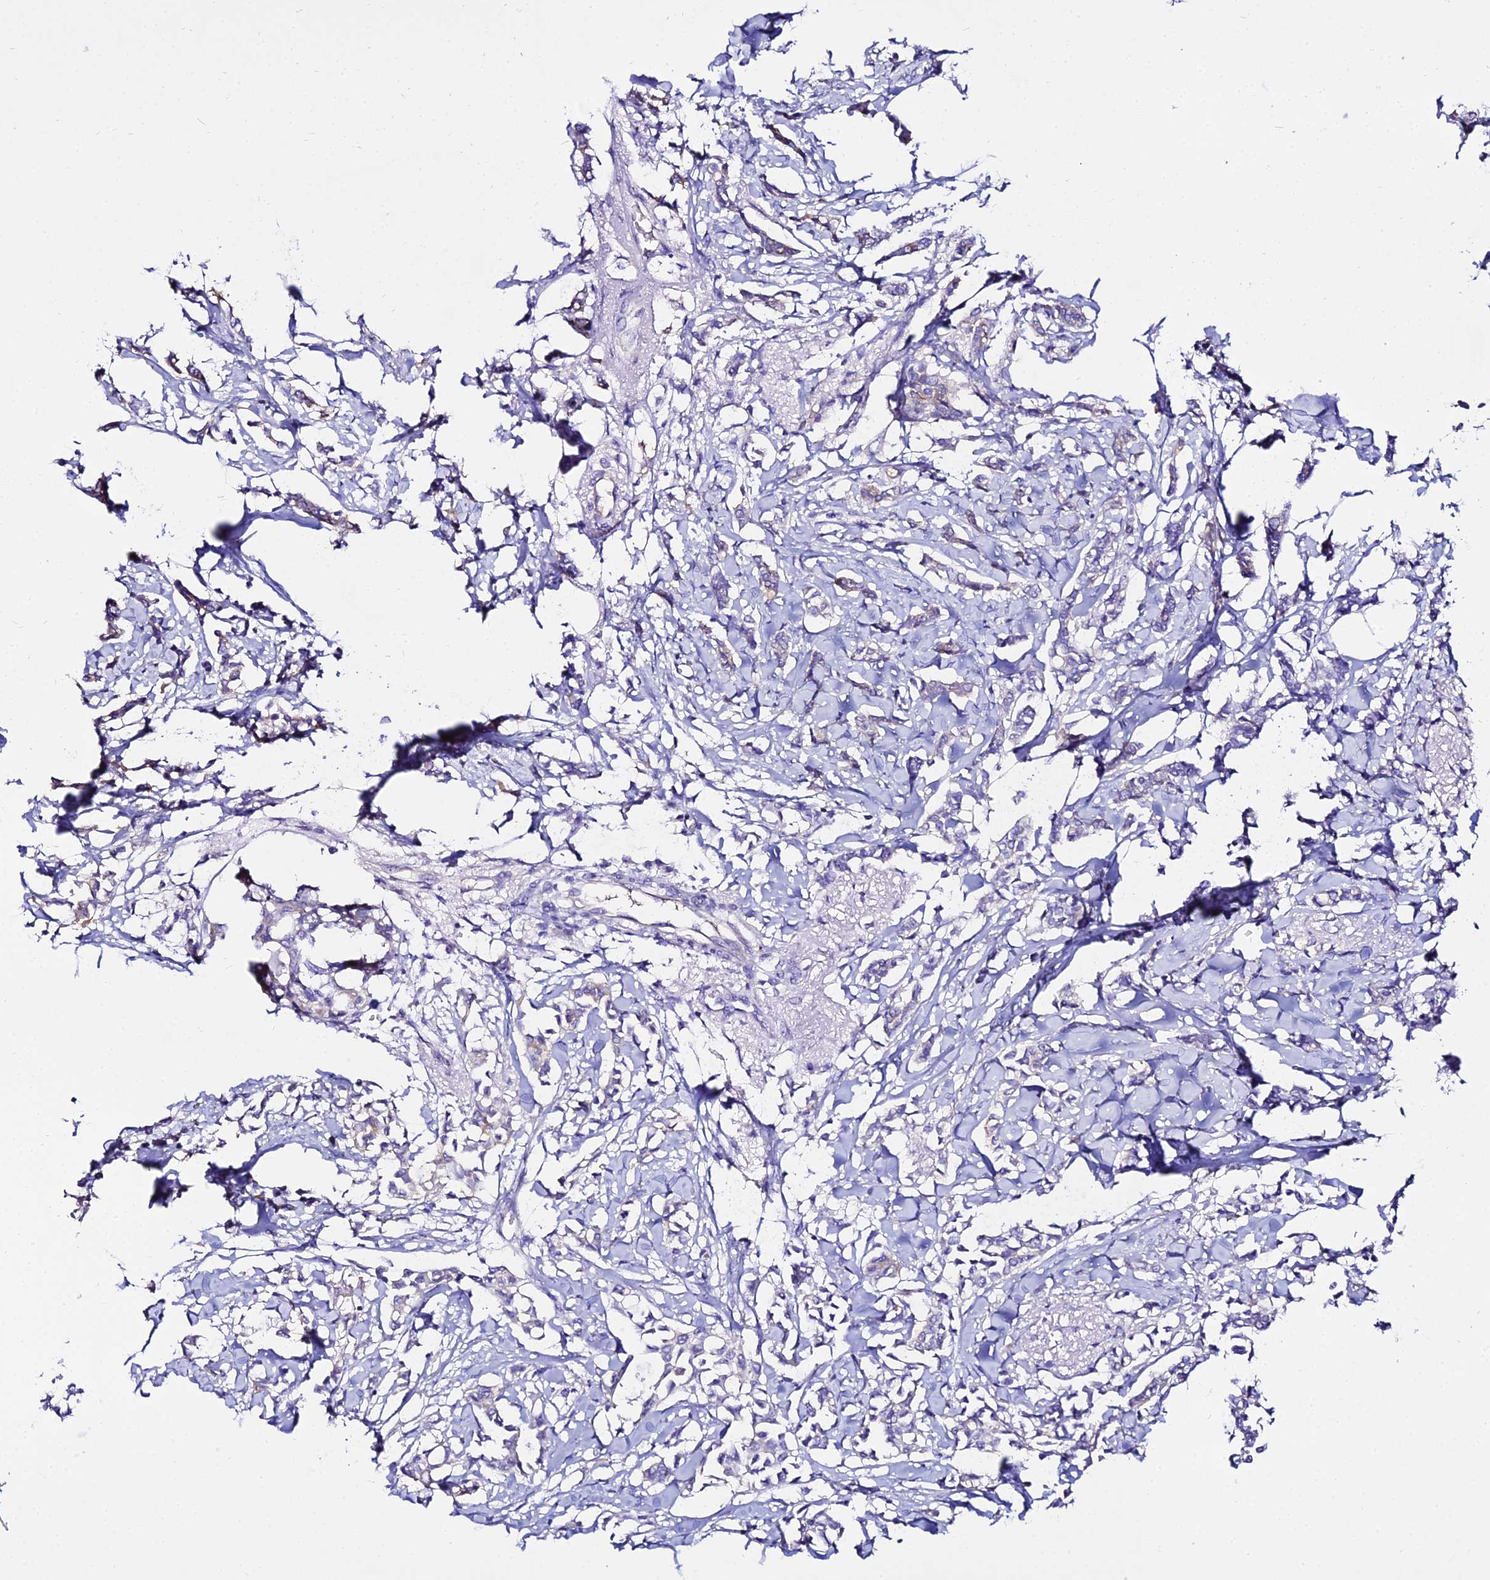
{"staining": {"intensity": "negative", "quantity": "none", "location": "none"}, "tissue": "breast cancer", "cell_type": "Tumor cells", "image_type": "cancer", "snomed": [{"axis": "morphology", "description": "Duct carcinoma"}, {"axis": "topography", "description": "Breast"}], "caption": "Tumor cells show no significant protein positivity in invasive ductal carcinoma (breast). Brightfield microscopy of immunohistochemistry (IHC) stained with DAB (3,3'-diaminobenzidine) (brown) and hematoxylin (blue), captured at high magnification.", "gene": "TUBA3D", "patient": {"sex": "female", "age": 41}}